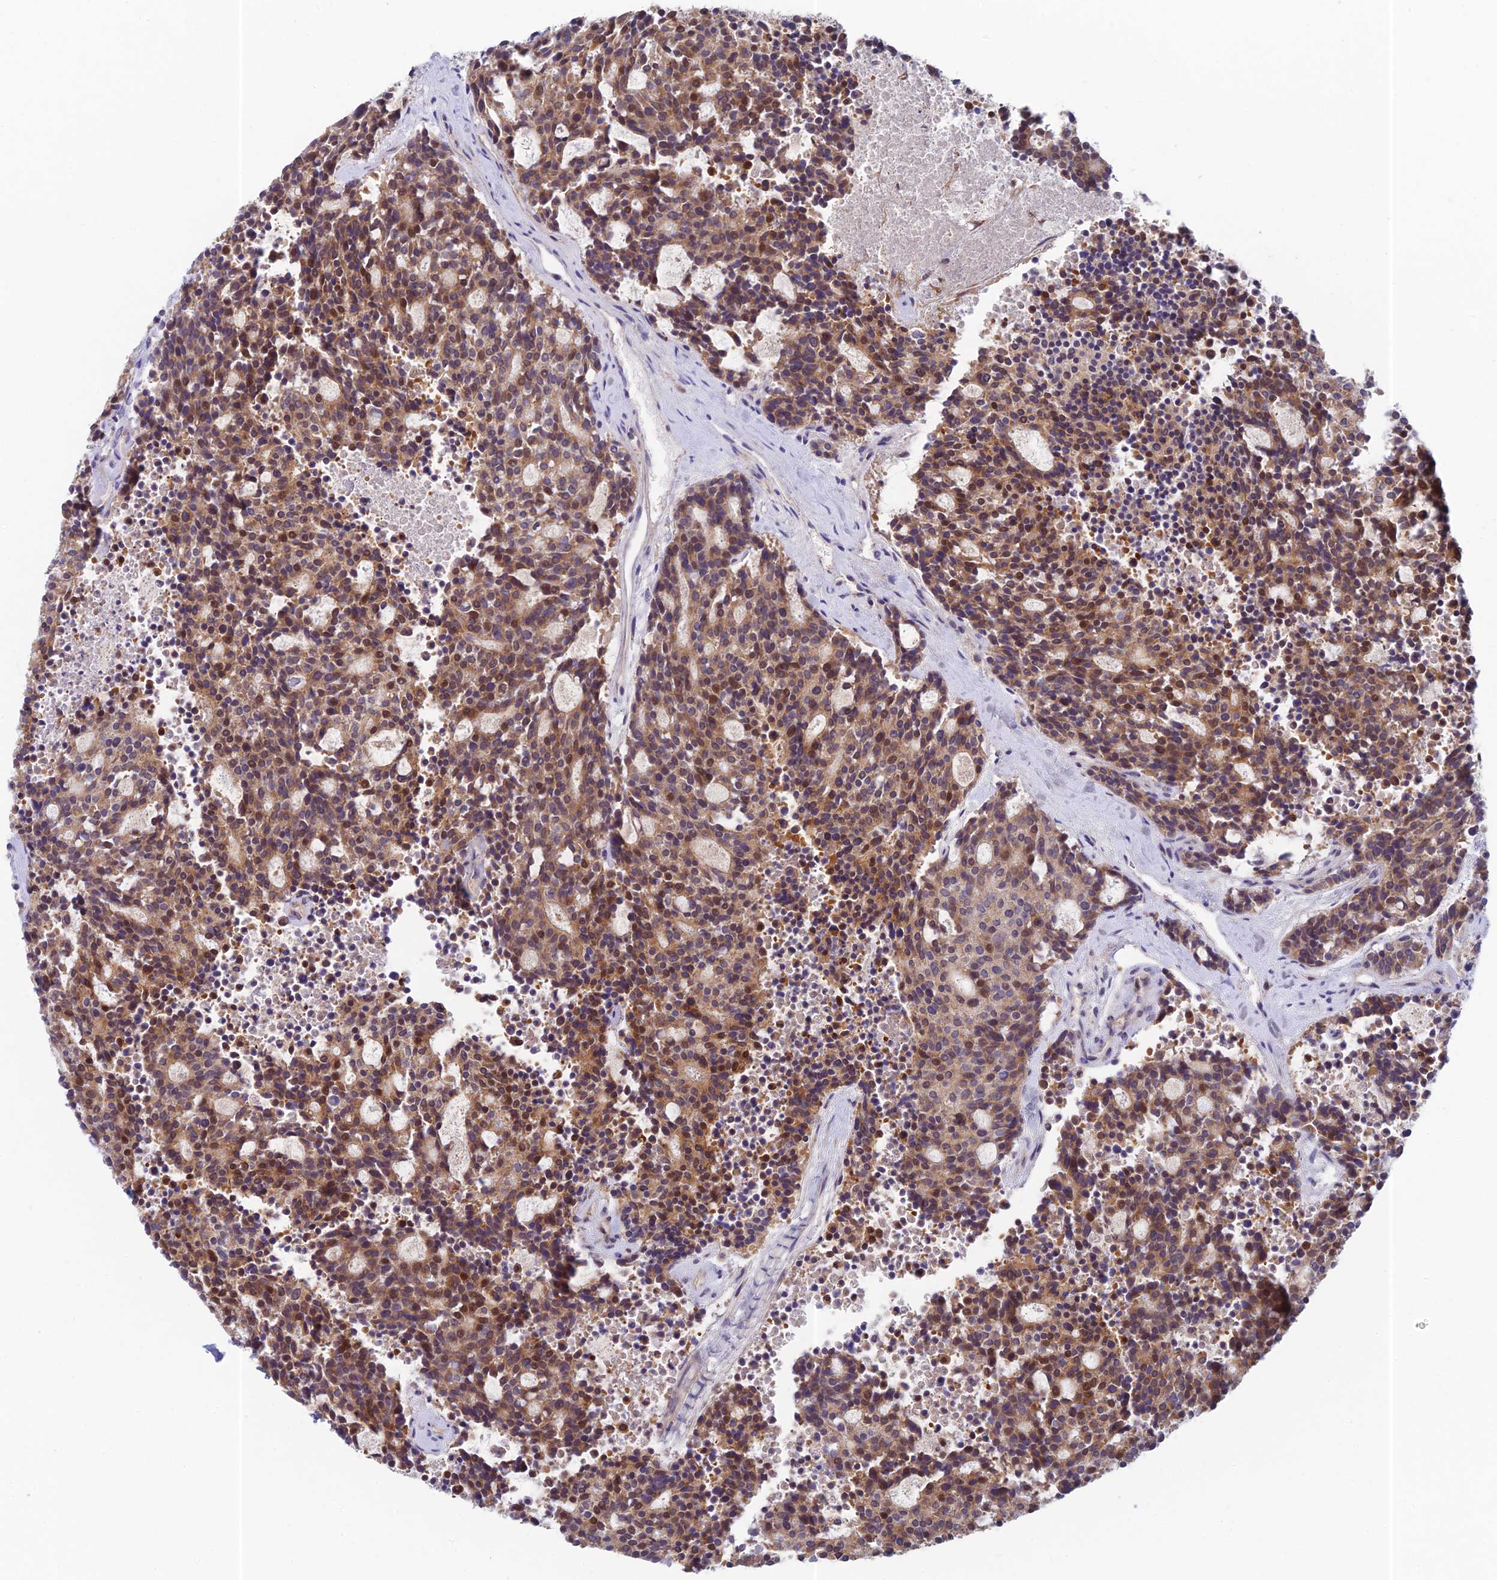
{"staining": {"intensity": "moderate", "quantity": ">75%", "location": "cytoplasmic/membranous,nuclear"}, "tissue": "carcinoid", "cell_type": "Tumor cells", "image_type": "cancer", "snomed": [{"axis": "morphology", "description": "Carcinoid, malignant, NOS"}, {"axis": "topography", "description": "Pancreas"}], "caption": "Brown immunohistochemical staining in carcinoid (malignant) reveals moderate cytoplasmic/membranous and nuclear expression in approximately >75% of tumor cells. (DAB = brown stain, brightfield microscopy at high magnification).", "gene": "MRPL17", "patient": {"sex": "female", "age": 54}}